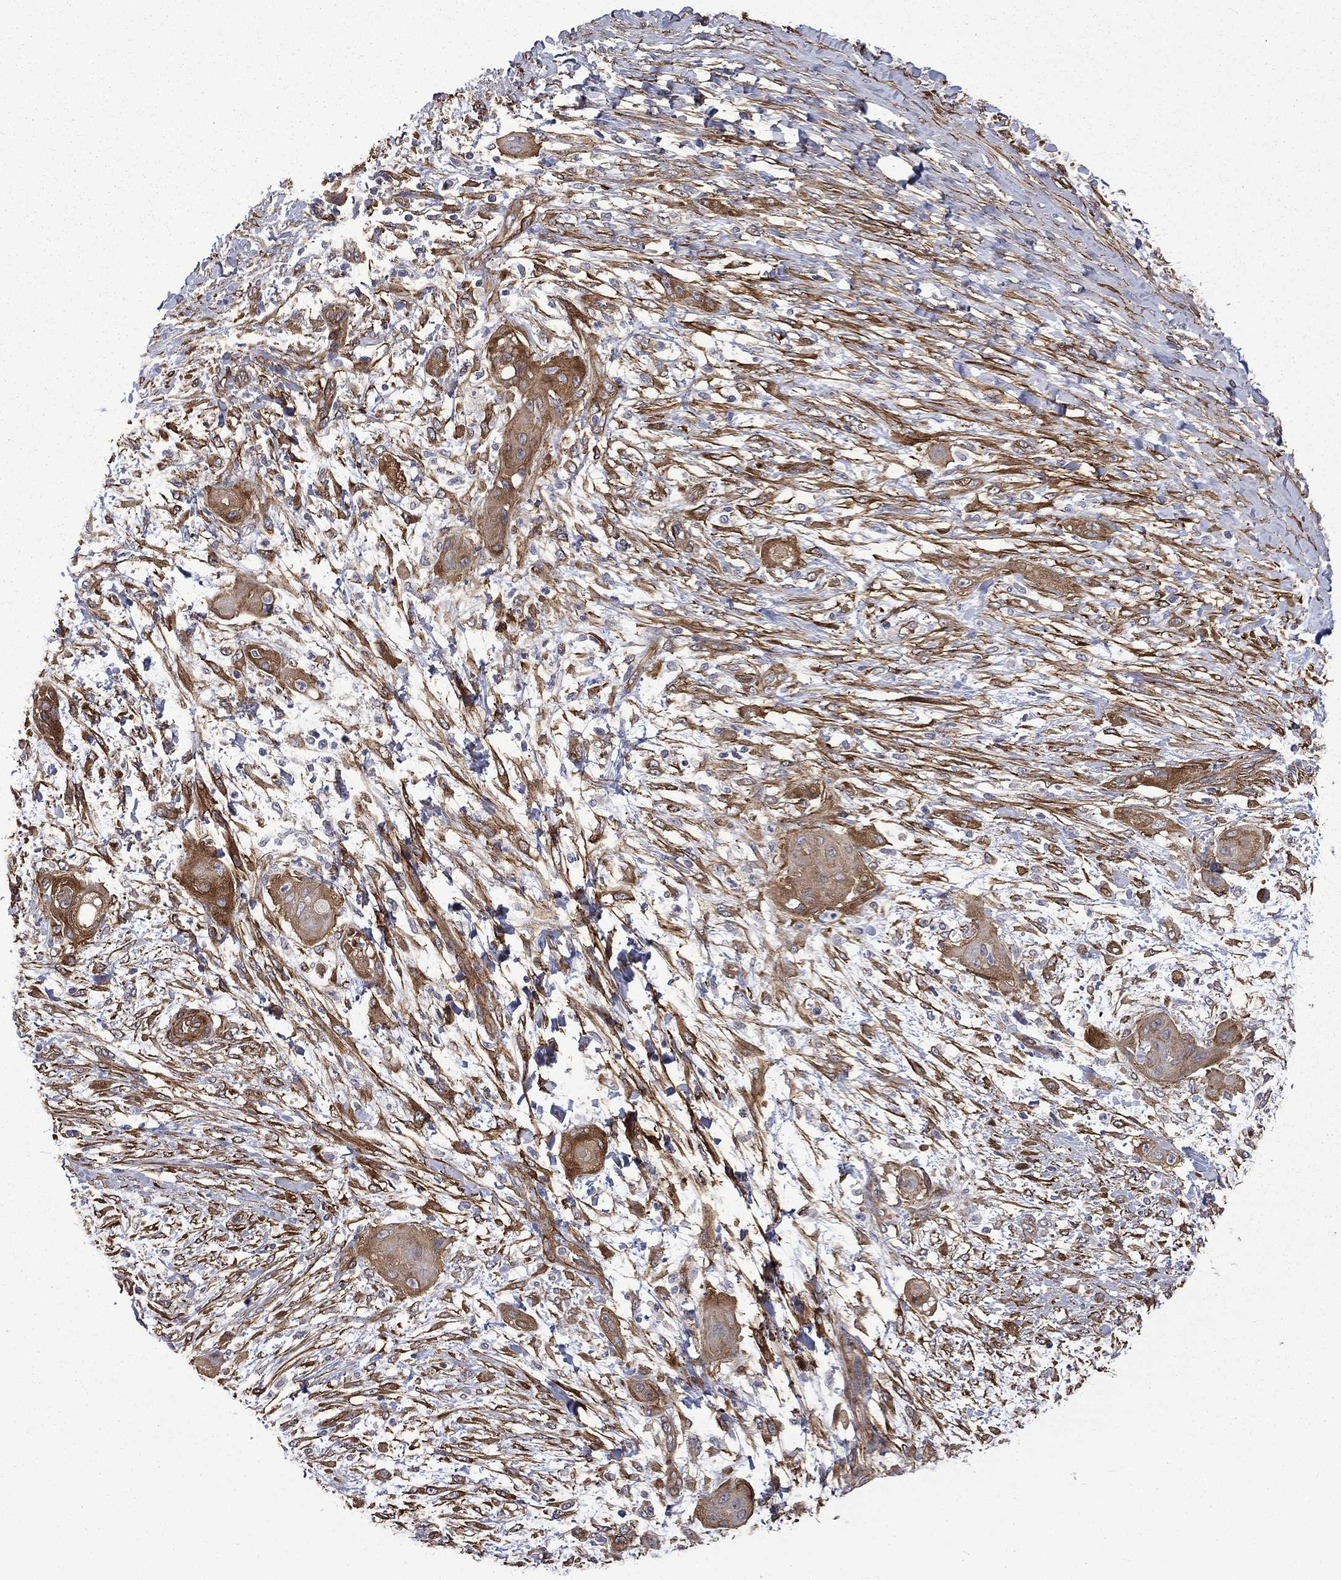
{"staining": {"intensity": "moderate", "quantity": "25%-75%", "location": "cytoplasmic/membranous"}, "tissue": "skin cancer", "cell_type": "Tumor cells", "image_type": "cancer", "snomed": [{"axis": "morphology", "description": "Squamous cell carcinoma, NOS"}, {"axis": "topography", "description": "Skin"}], "caption": "Protein expression by immunohistochemistry demonstrates moderate cytoplasmic/membranous expression in approximately 25%-75% of tumor cells in skin squamous cell carcinoma.", "gene": "PPFIBP1", "patient": {"sex": "male", "age": 62}}